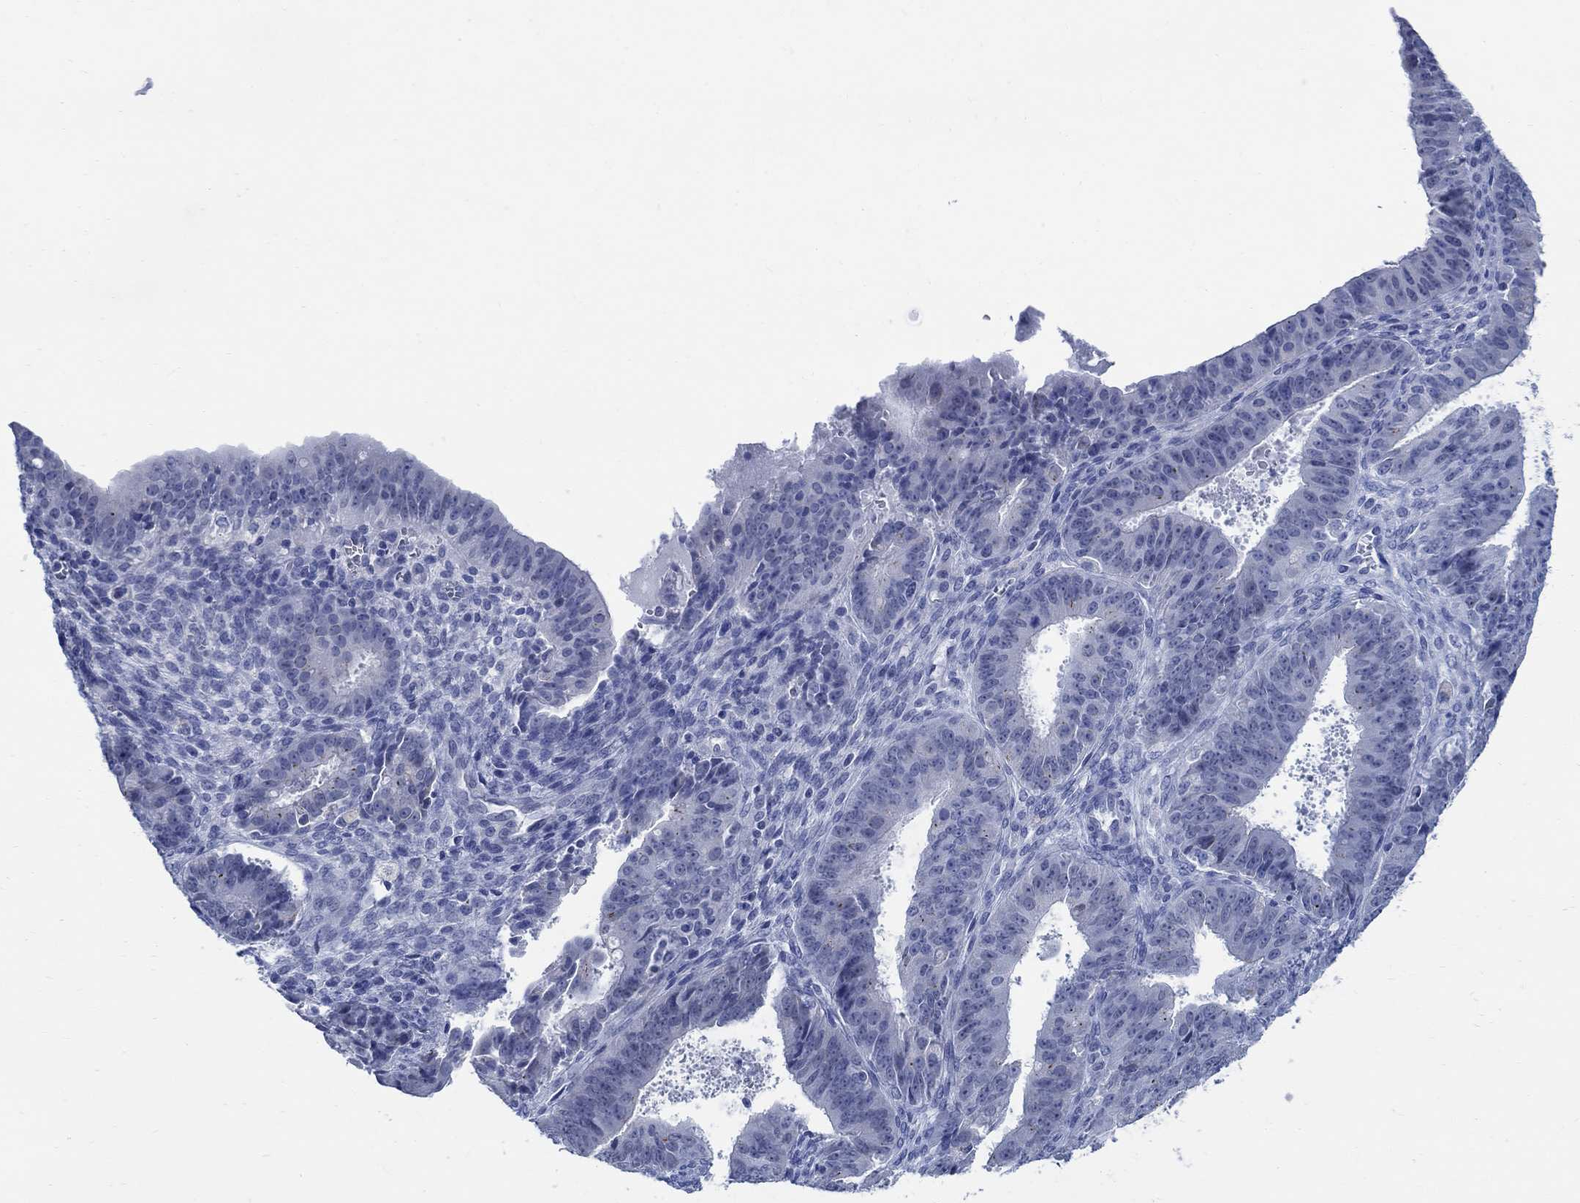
{"staining": {"intensity": "negative", "quantity": "none", "location": "none"}, "tissue": "ovarian cancer", "cell_type": "Tumor cells", "image_type": "cancer", "snomed": [{"axis": "morphology", "description": "Carcinoma, endometroid"}, {"axis": "topography", "description": "Ovary"}], "caption": "A histopathology image of human ovarian cancer is negative for staining in tumor cells.", "gene": "CAMK2N1", "patient": {"sex": "female", "age": 42}}